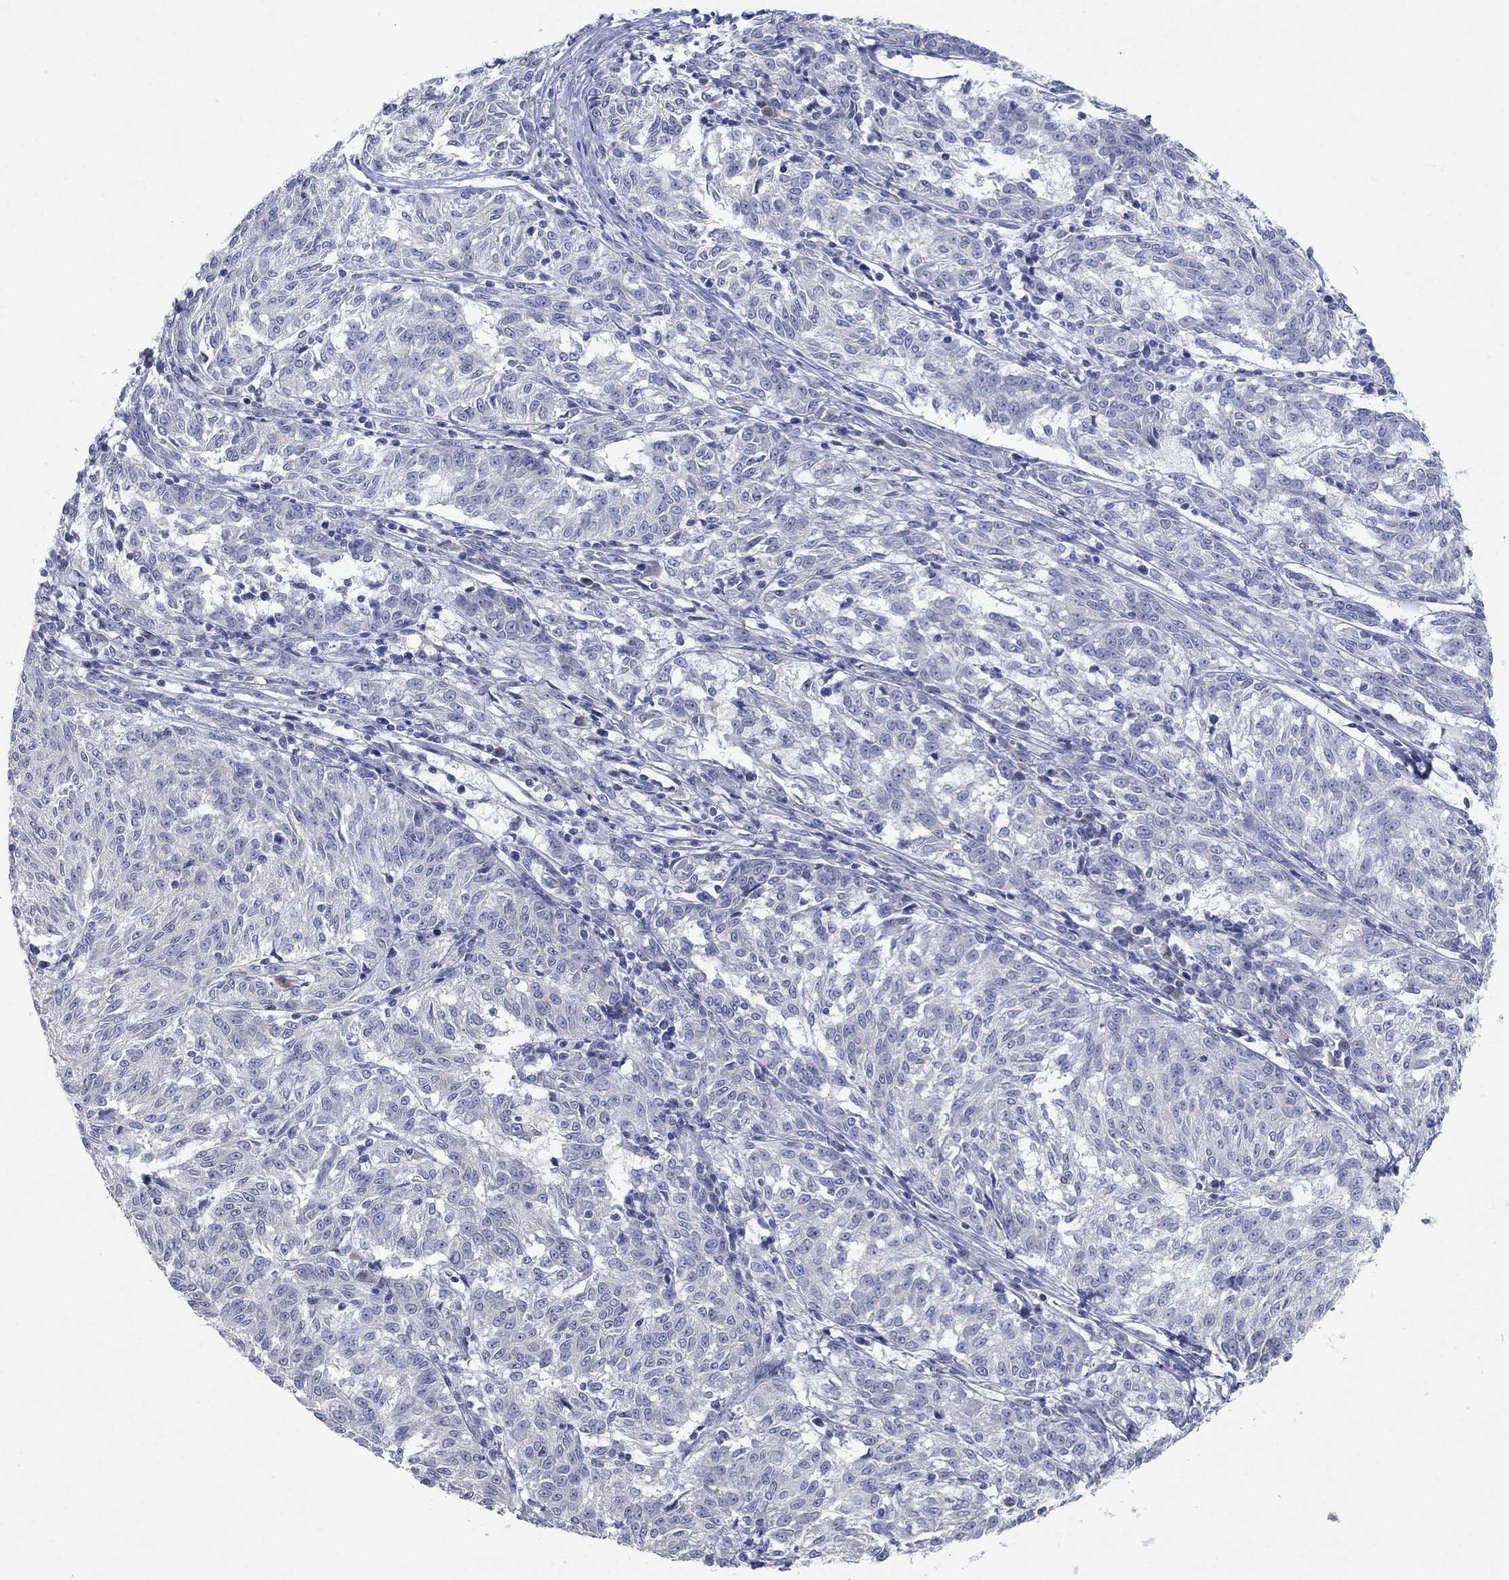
{"staining": {"intensity": "negative", "quantity": "none", "location": "none"}, "tissue": "melanoma", "cell_type": "Tumor cells", "image_type": "cancer", "snomed": [{"axis": "morphology", "description": "Malignant melanoma, NOS"}, {"axis": "topography", "description": "Skin"}], "caption": "This is an IHC histopathology image of human malignant melanoma. There is no staining in tumor cells.", "gene": "KRT40", "patient": {"sex": "female", "age": 72}}